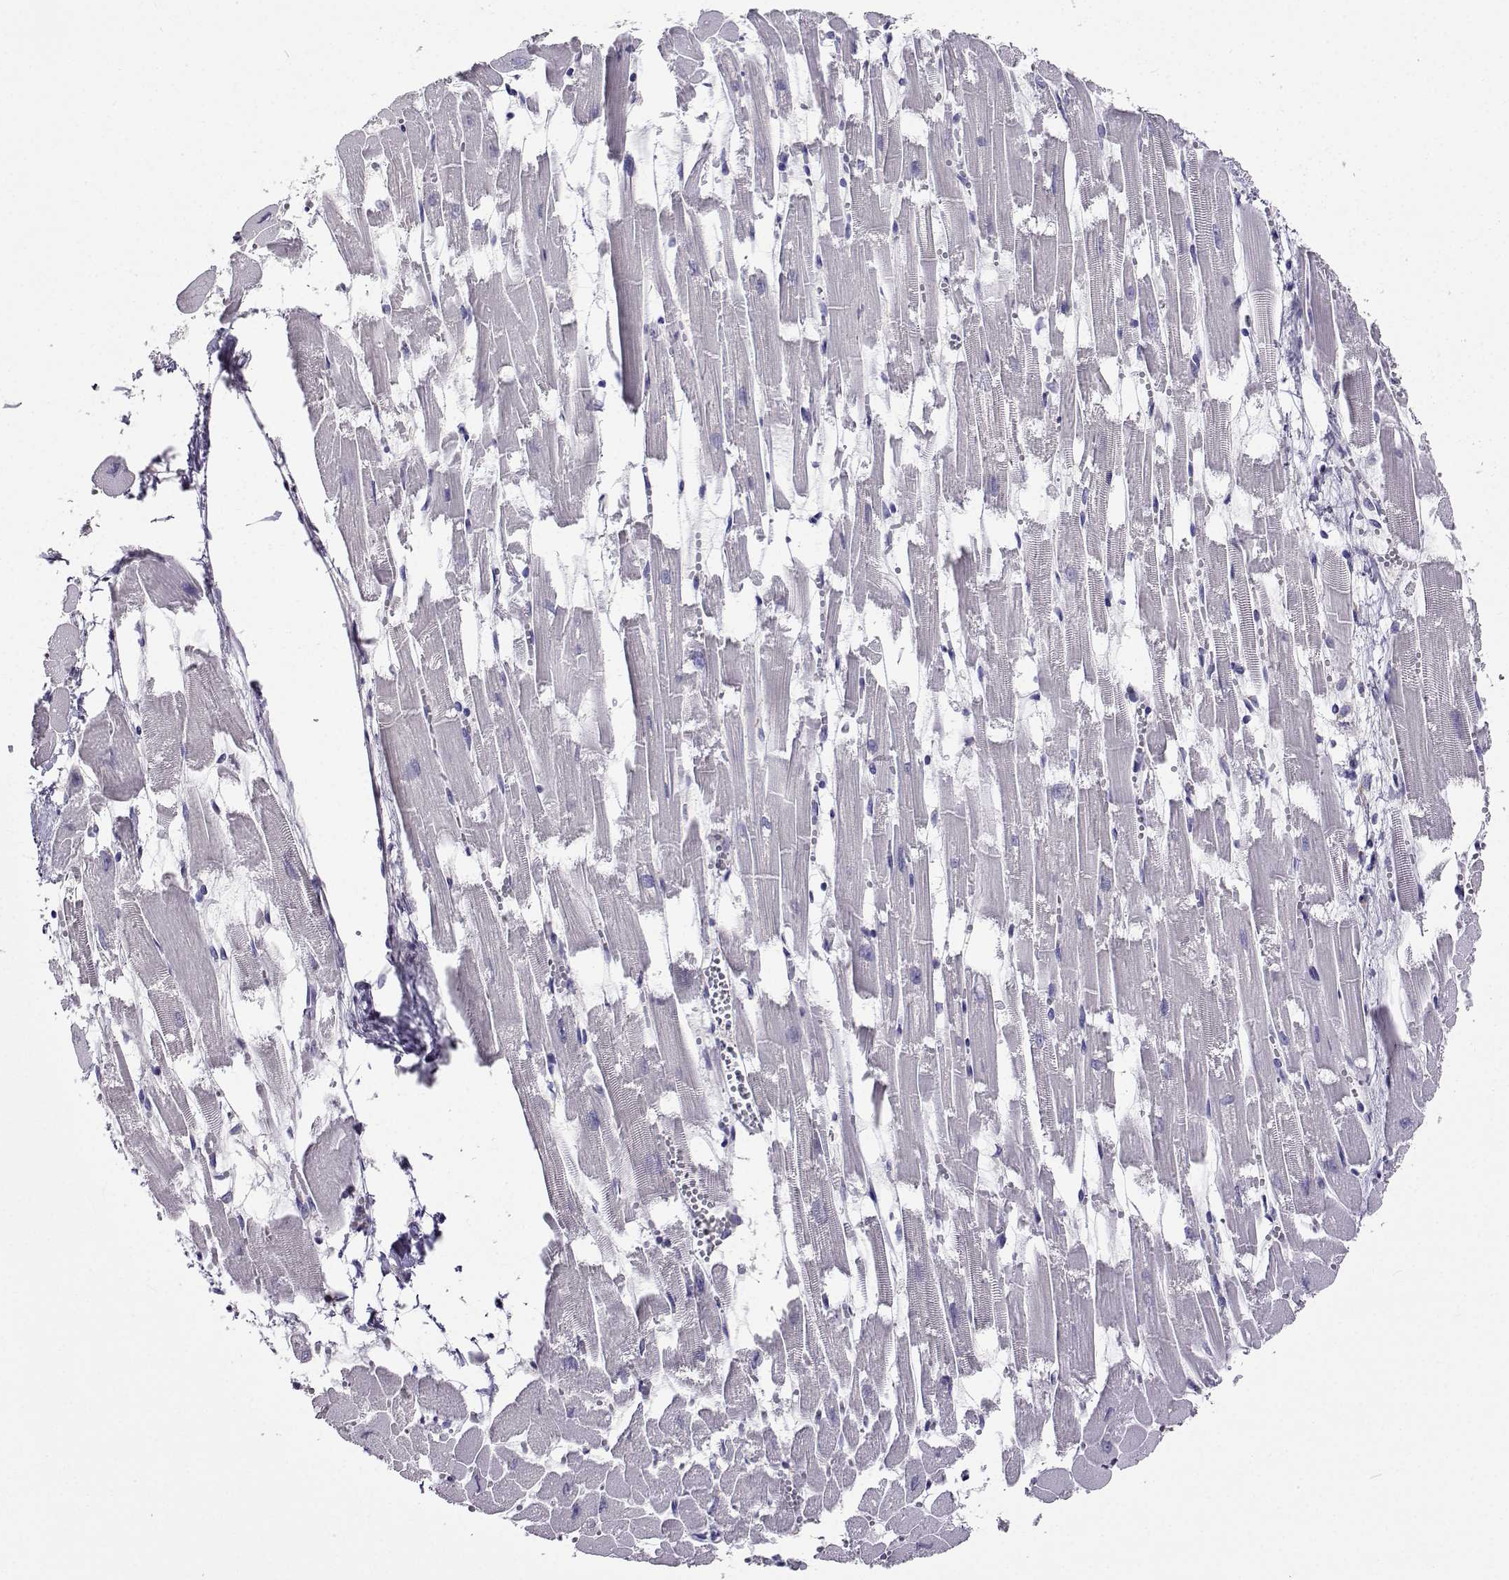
{"staining": {"intensity": "negative", "quantity": "none", "location": "none"}, "tissue": "heart muscle", "cell_type": "Cardiomyocytes", "image_type": "normal", "snomed": [{"axis": "morphology", "description": "Normal tissue, NOS"}, {"axis": "topography", "description": "Heart"}], "caption": "Cardiomyocytes show no significant protein positivity in benign heart muscle.", "gene": "LHFPL7", "patient": {"sex": "female", "age": 52}}